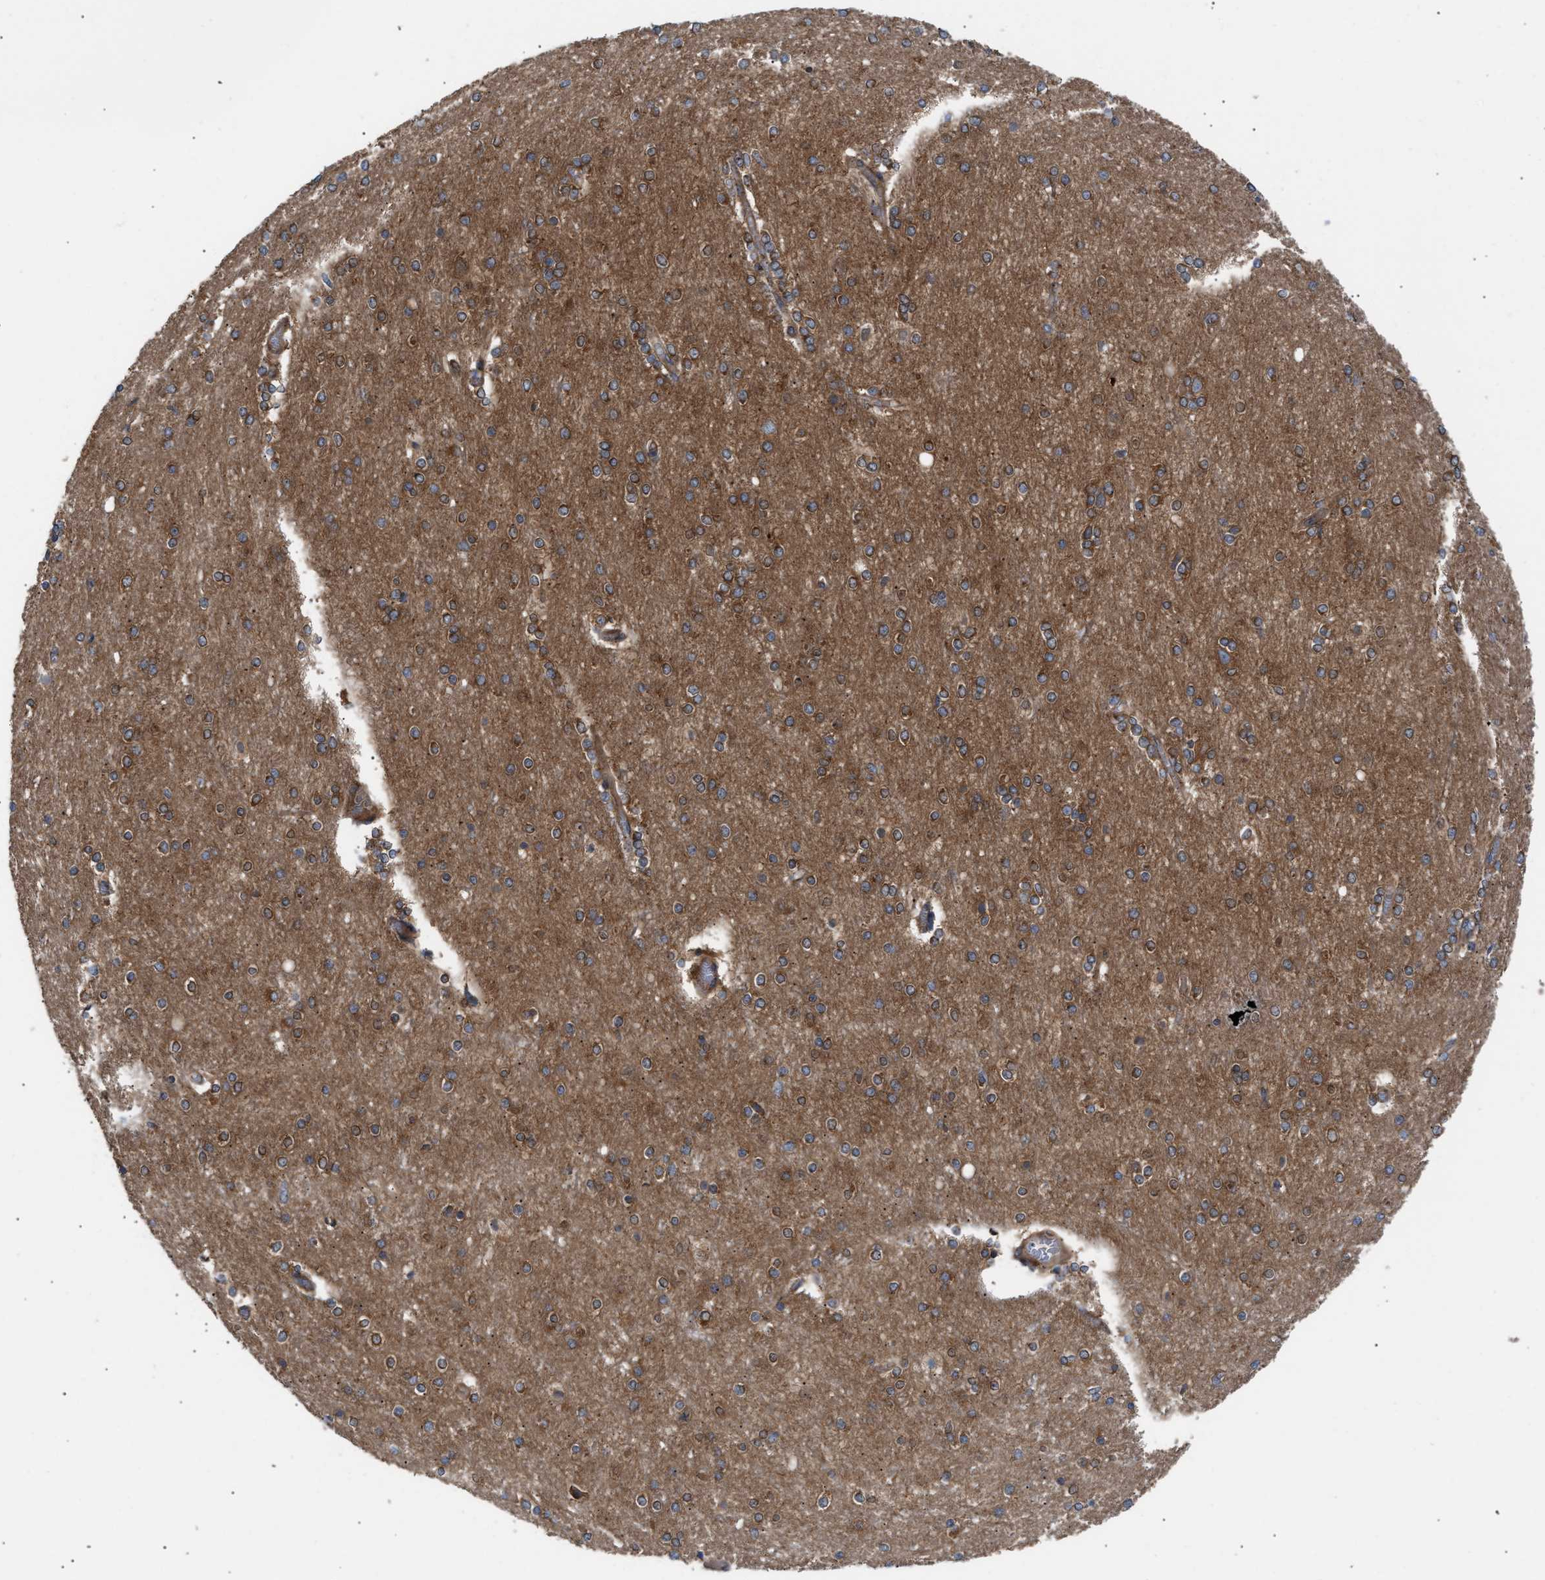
{"staining": {"intensity": "moderate", "quantity": "25%-75%", "location": "cytoplasmic/membranous"}, "tissue": "cerebral cortex", "cell_type": "Endothelial cells", "image_type": "normal", "snomed": [{"axis": "morphology", "description": "Normal tissue, NOS"}, {"axis": "topography", "description": "Cerebral cortex"}], "caption": "Immunohistochemistry (IHC) (DAB) staining of unremarkable human cerebral cortex exhibits moderate cytoplasmic/membranous protein expression in approximately 25%-75% of endothelial cells.", "gene": "LAPTM4B", "patient": {"sex": "female", "age": 54}}